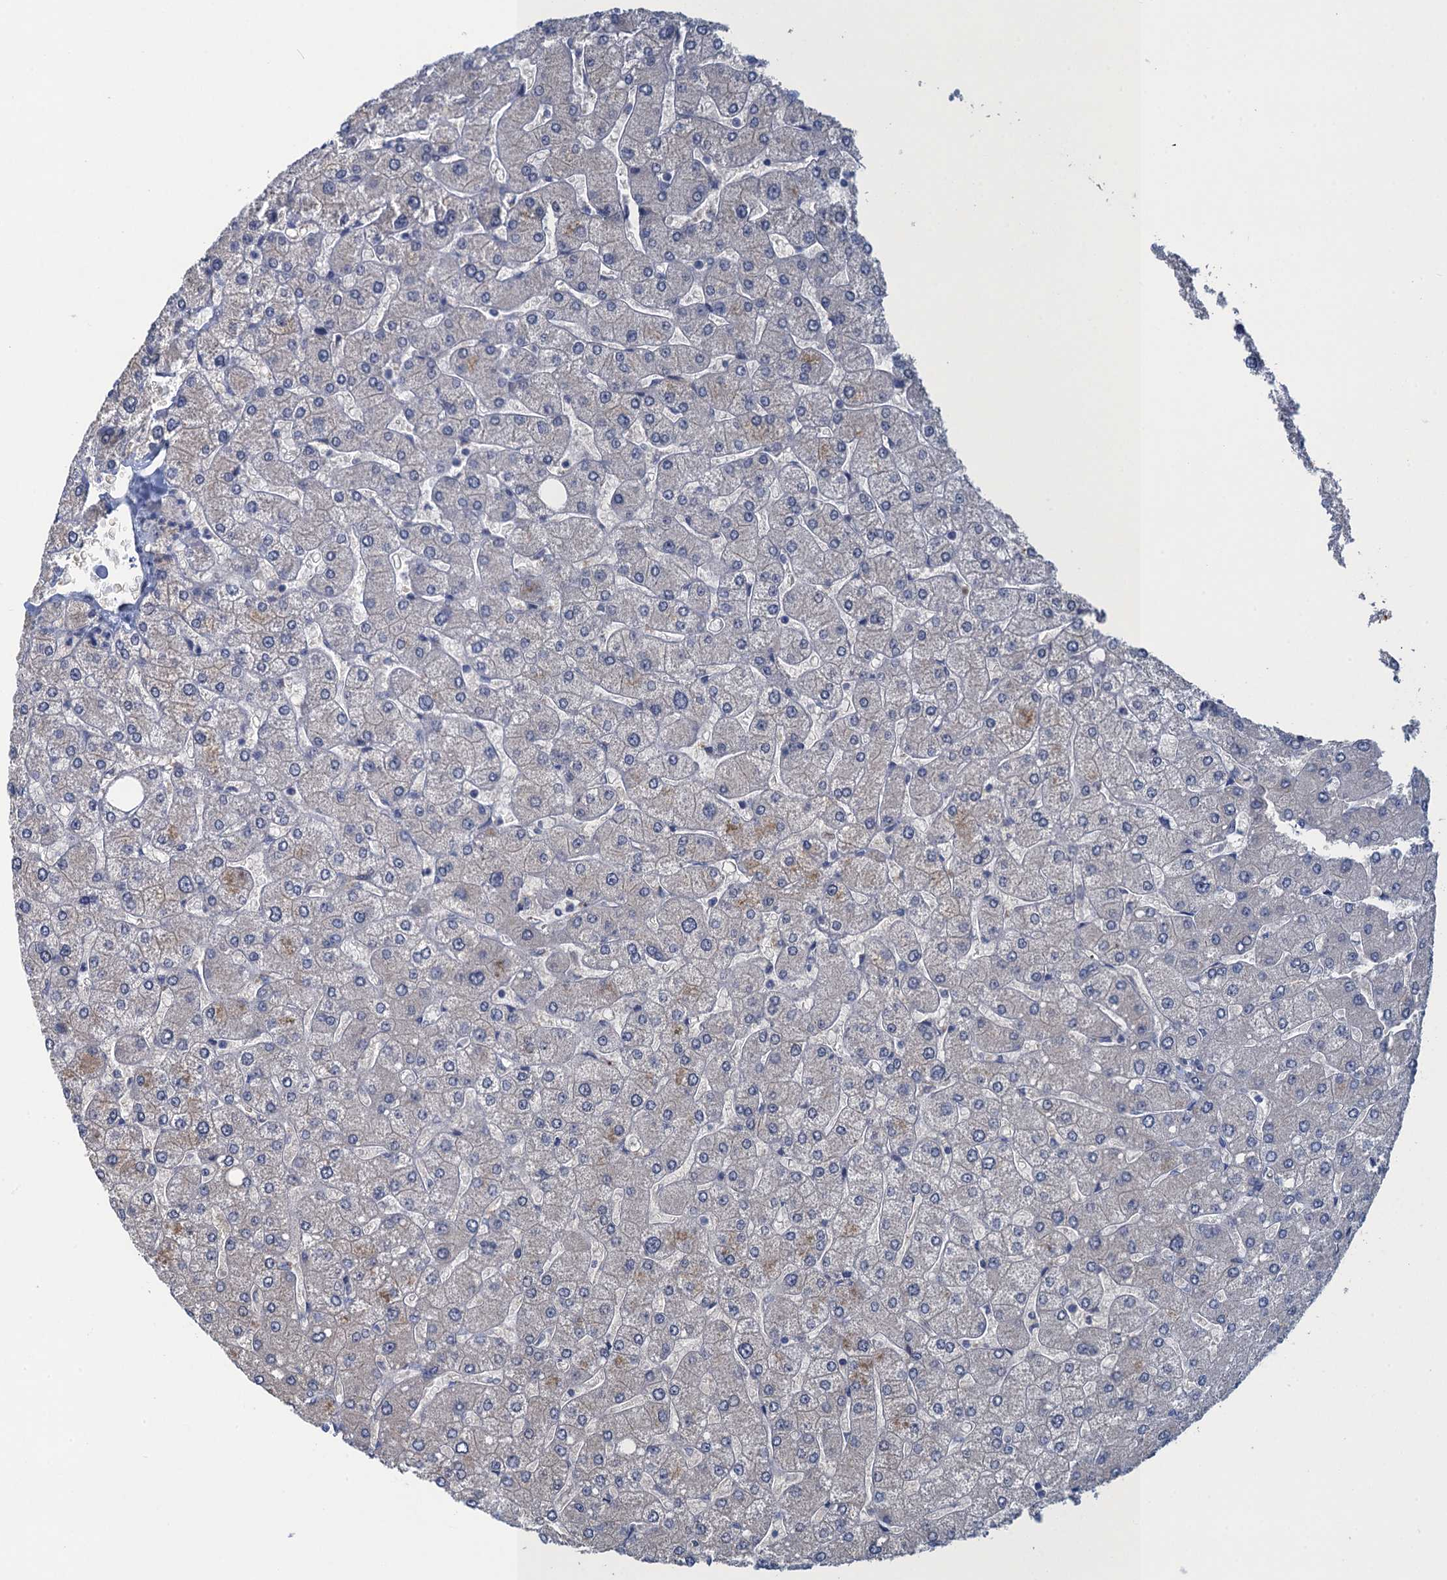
{"staining": {"intensity": "negative", "quantity": "none", "location": "none"}, "tissue": "liver", "cell_type": "Cholangiocytes", "image_type": "normal", "snomed": [{"axis": "morphology", "description": "Normal tissue, NOS"}, {"axis": "topography", "description": "Liver"}], "caption": "Immunohistochemistry (IHC) histopathology image of benign human liver stained for a protein (brown), which reveals no positivity in cholangiocytes.", "gene": "MRFAP1", "patient": {"sex": "male", "age": 55}}